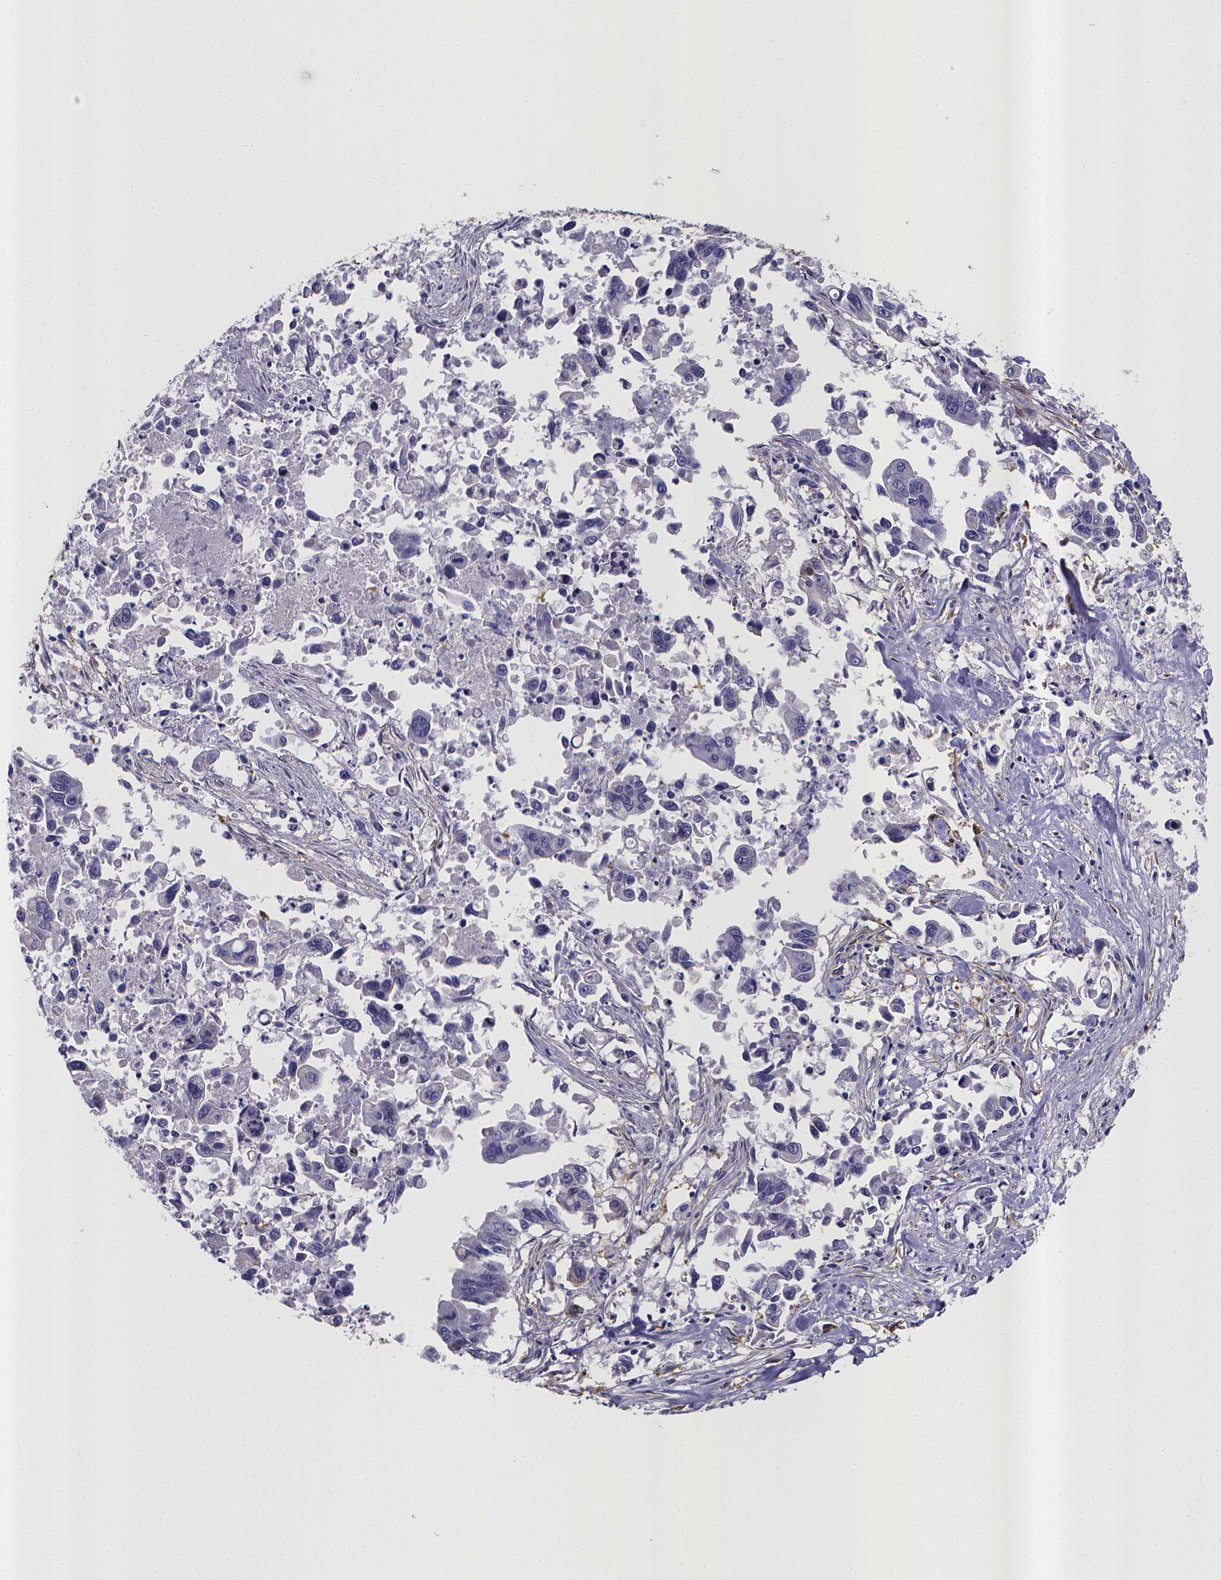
{"staining": {"intensity": "negative", "quantity": "none", "location": "none"}, "tissue": "pancreatic cancer", "cell_type": "Tumor cells", "image_type": "cancer", "snomed": [{"axis": "morphology", "description": "Adenocarcinoma, NOS"}, {"axis": "topography", "description": "Pancreas"}], "caption": "A histopathology image of pancreatic cancer stained for a protein shows no brown staining in tumor cells.", "gene": "RERG", "patient": {"sex": "female", "age": 83}}